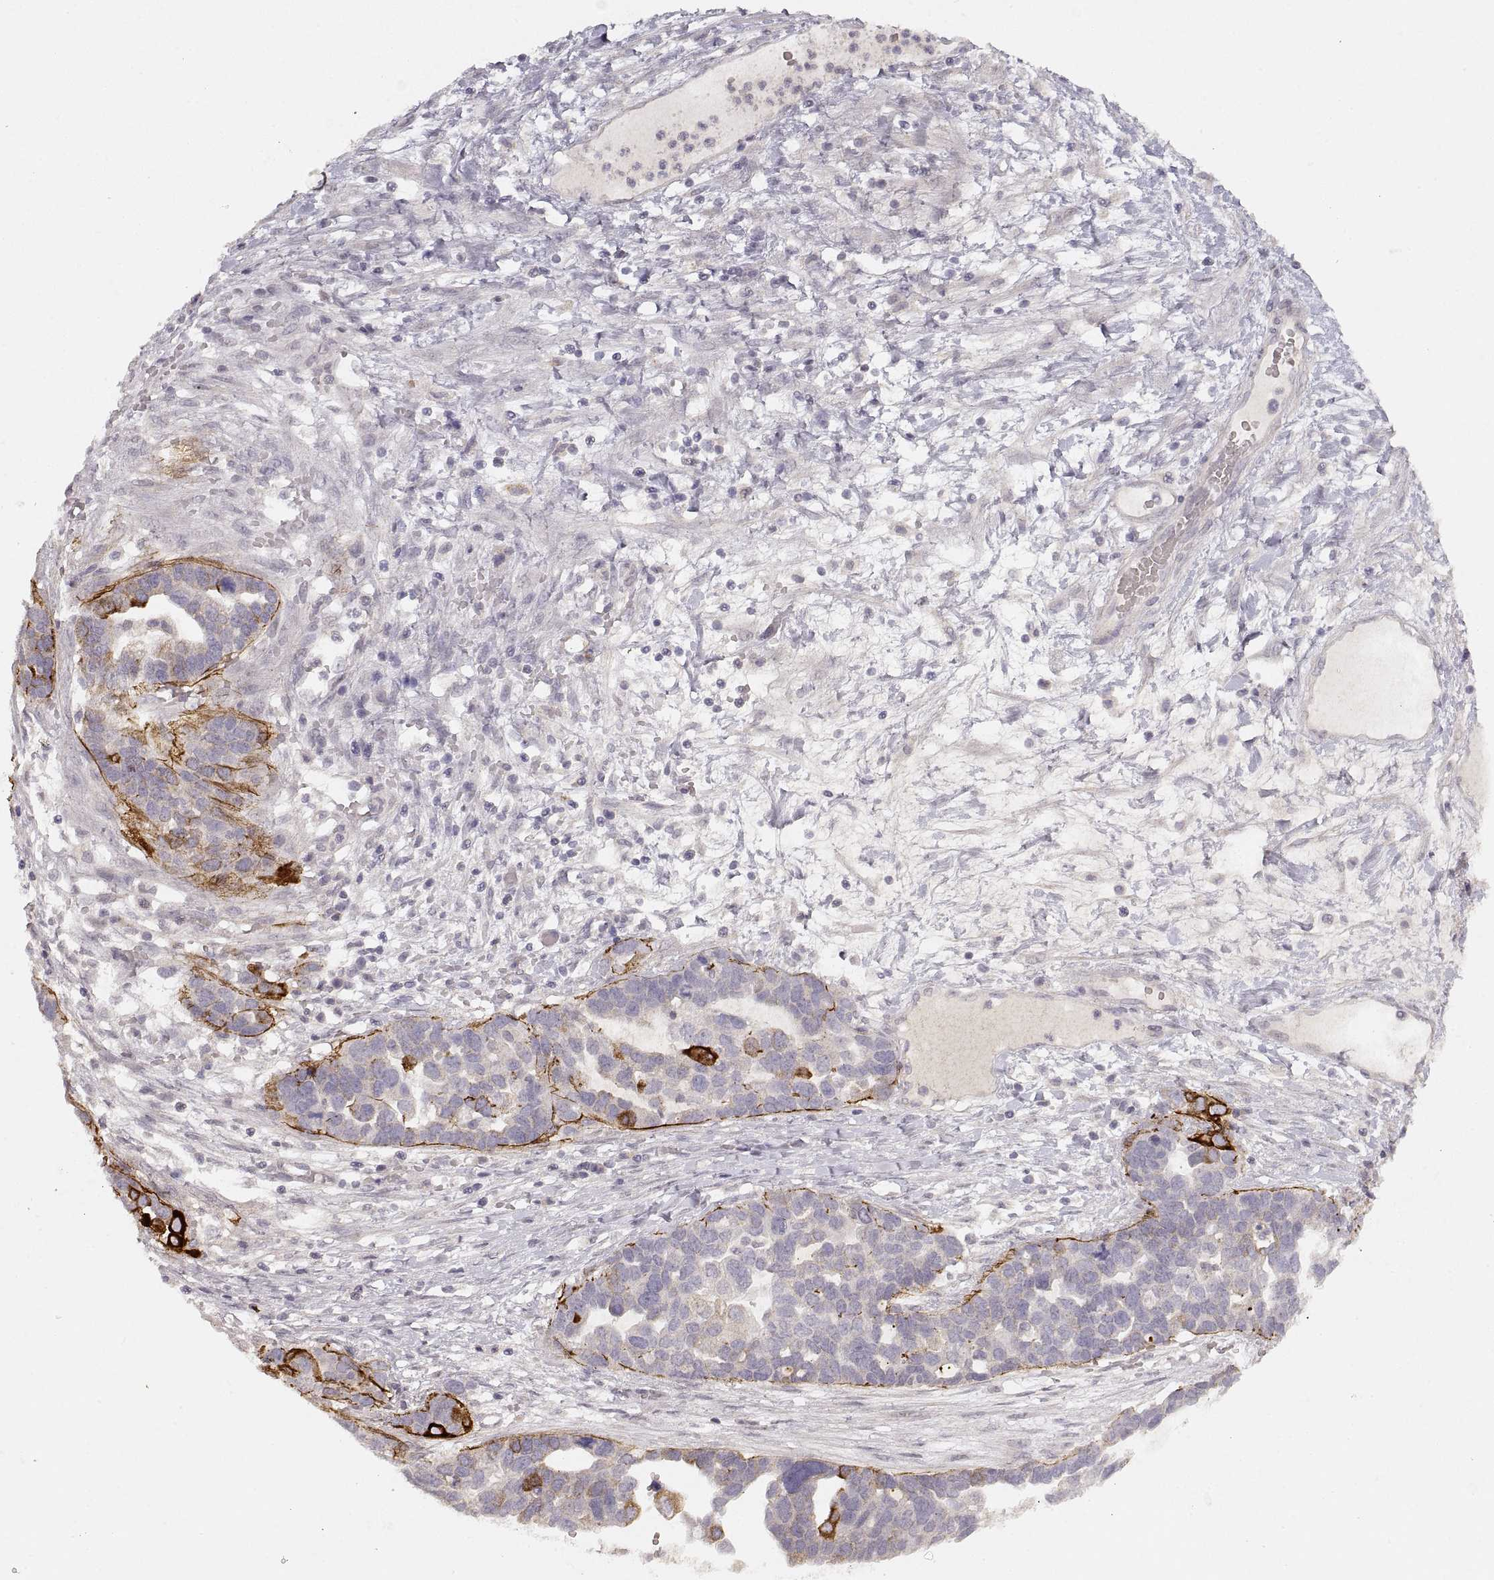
{"staining": {"intensity": "strong", "quantity": "<25%", "location": "cytoplasmic/membranous"}, "tissue": "ovarian cancer", "cell_type": "Tumor cells", "image_type": "cancer", "snomed": [{"axis": "morphology", "description": "Cystadenocarcinoma, serous, NOS"}, {"axis": "topography", "description": "Ovary"}], "caption": "This photomicrograph exhibits immunohistochemistry (IHC) staining of human serous cystadenocarcinoma (ovarian), with medium strong cytoplasmic/membranous staining in approximately <25% of tumor cells.", "gene": "LAMC2", "patient": {"sex": "female", "age": 54}}